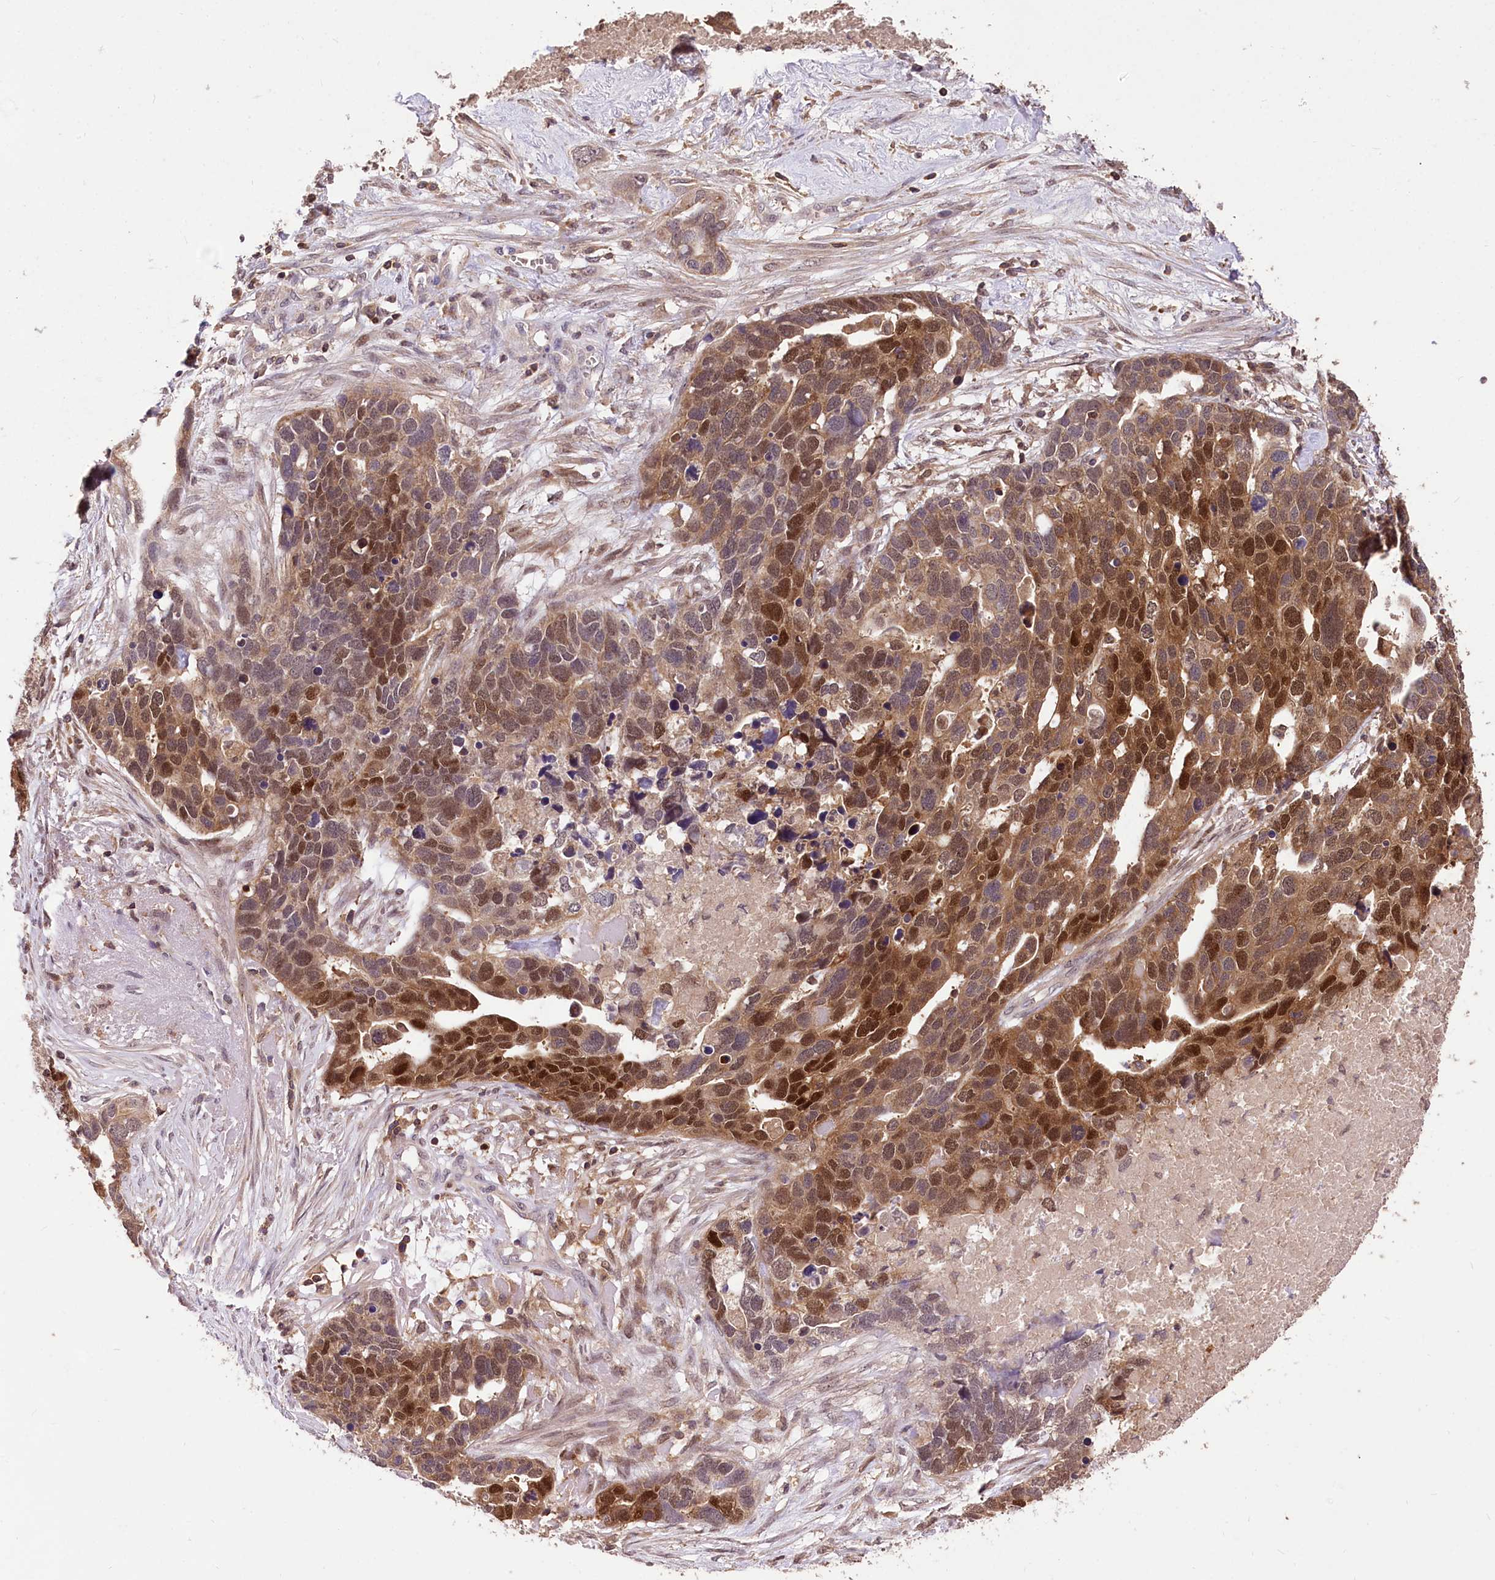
{"staining": {"intensity": "strong", "quantity": "25%-75%", "location": "cytoplasmic/membranous,nuclear"}, "tissue": "ovarian cancer", "cell_type": "Tumor cells", "image_type": "cancer", "snomed": [{"axis": "morphology", "description": "Cystadenocarcinoma, serous, NOS"}, {"axis": "topography", "description": "Ovary"}], "caption": "About 25%-75% of tumor cells in human ovarian cancer (serous cystadenocarcinoma) demonstrate strong cytoplasmic/membranous and nuclear protein expression as visualized by brown immunohistochemical staining.", "gene": "SERGEF", "patient": {"sex": "female", "age": 54}}